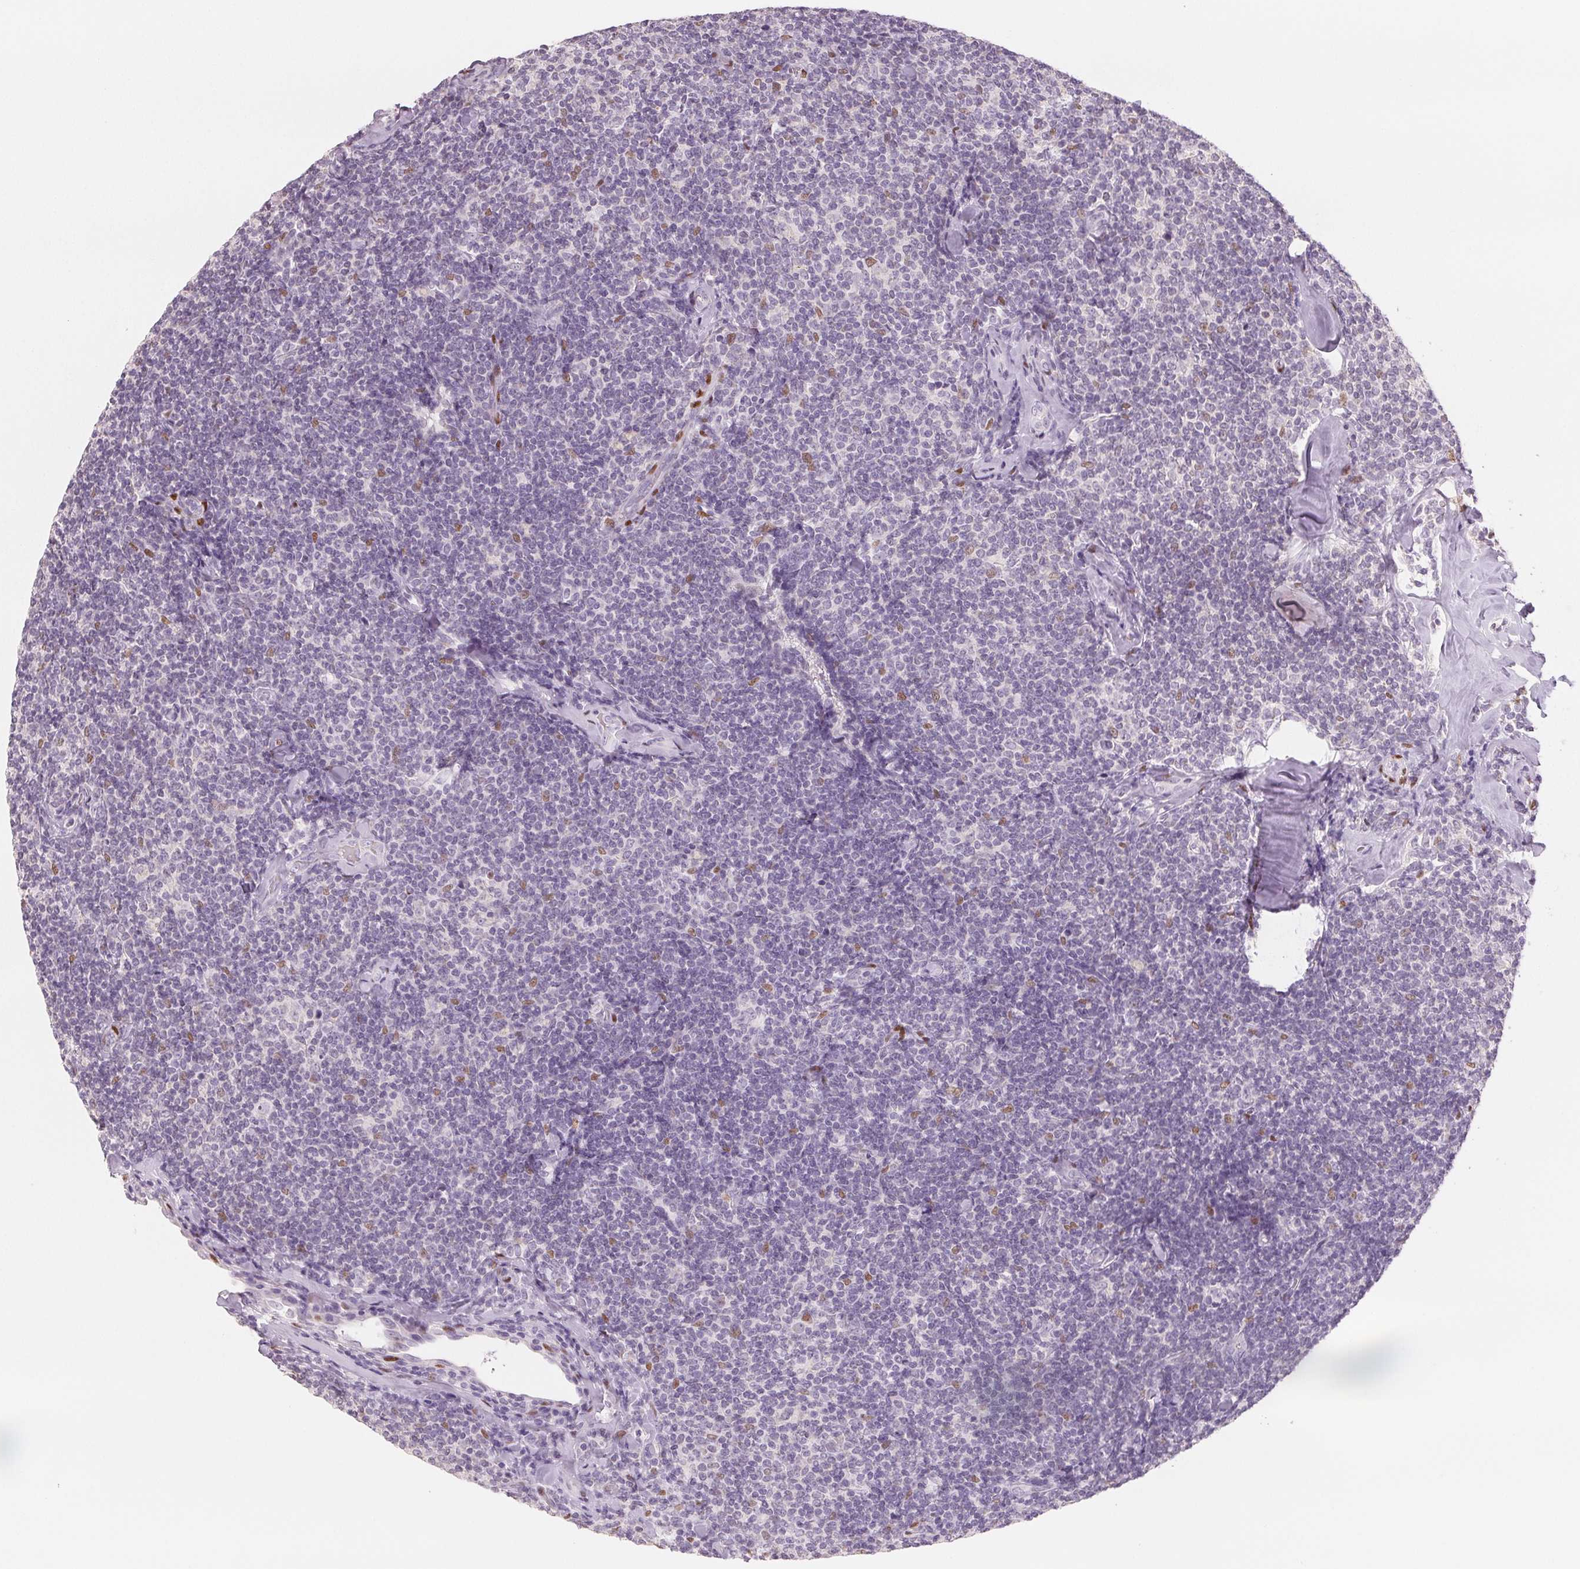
{"staining": {"intensity": "negative", "quantity": "none", "location": "none"}, "tissue": "lymphoma", "cell_type": "Tumor cells", "image_type": "cancer", "snomed": [{"axis": "morphology", "description": "Malignant lymphoma, non-Hodgkin's type, Low grade"}, {"axis": "topography", "description": "Lymph node"}], "caption": "This is an immunohistochemistry (IHC) photomicrograph of low-grade malignant lymphoma, non-Hodgkin's type. There is no staining in tumor cells.", "gene": "SMARCD3", "patient": {"sex": "female", "age": 56}}